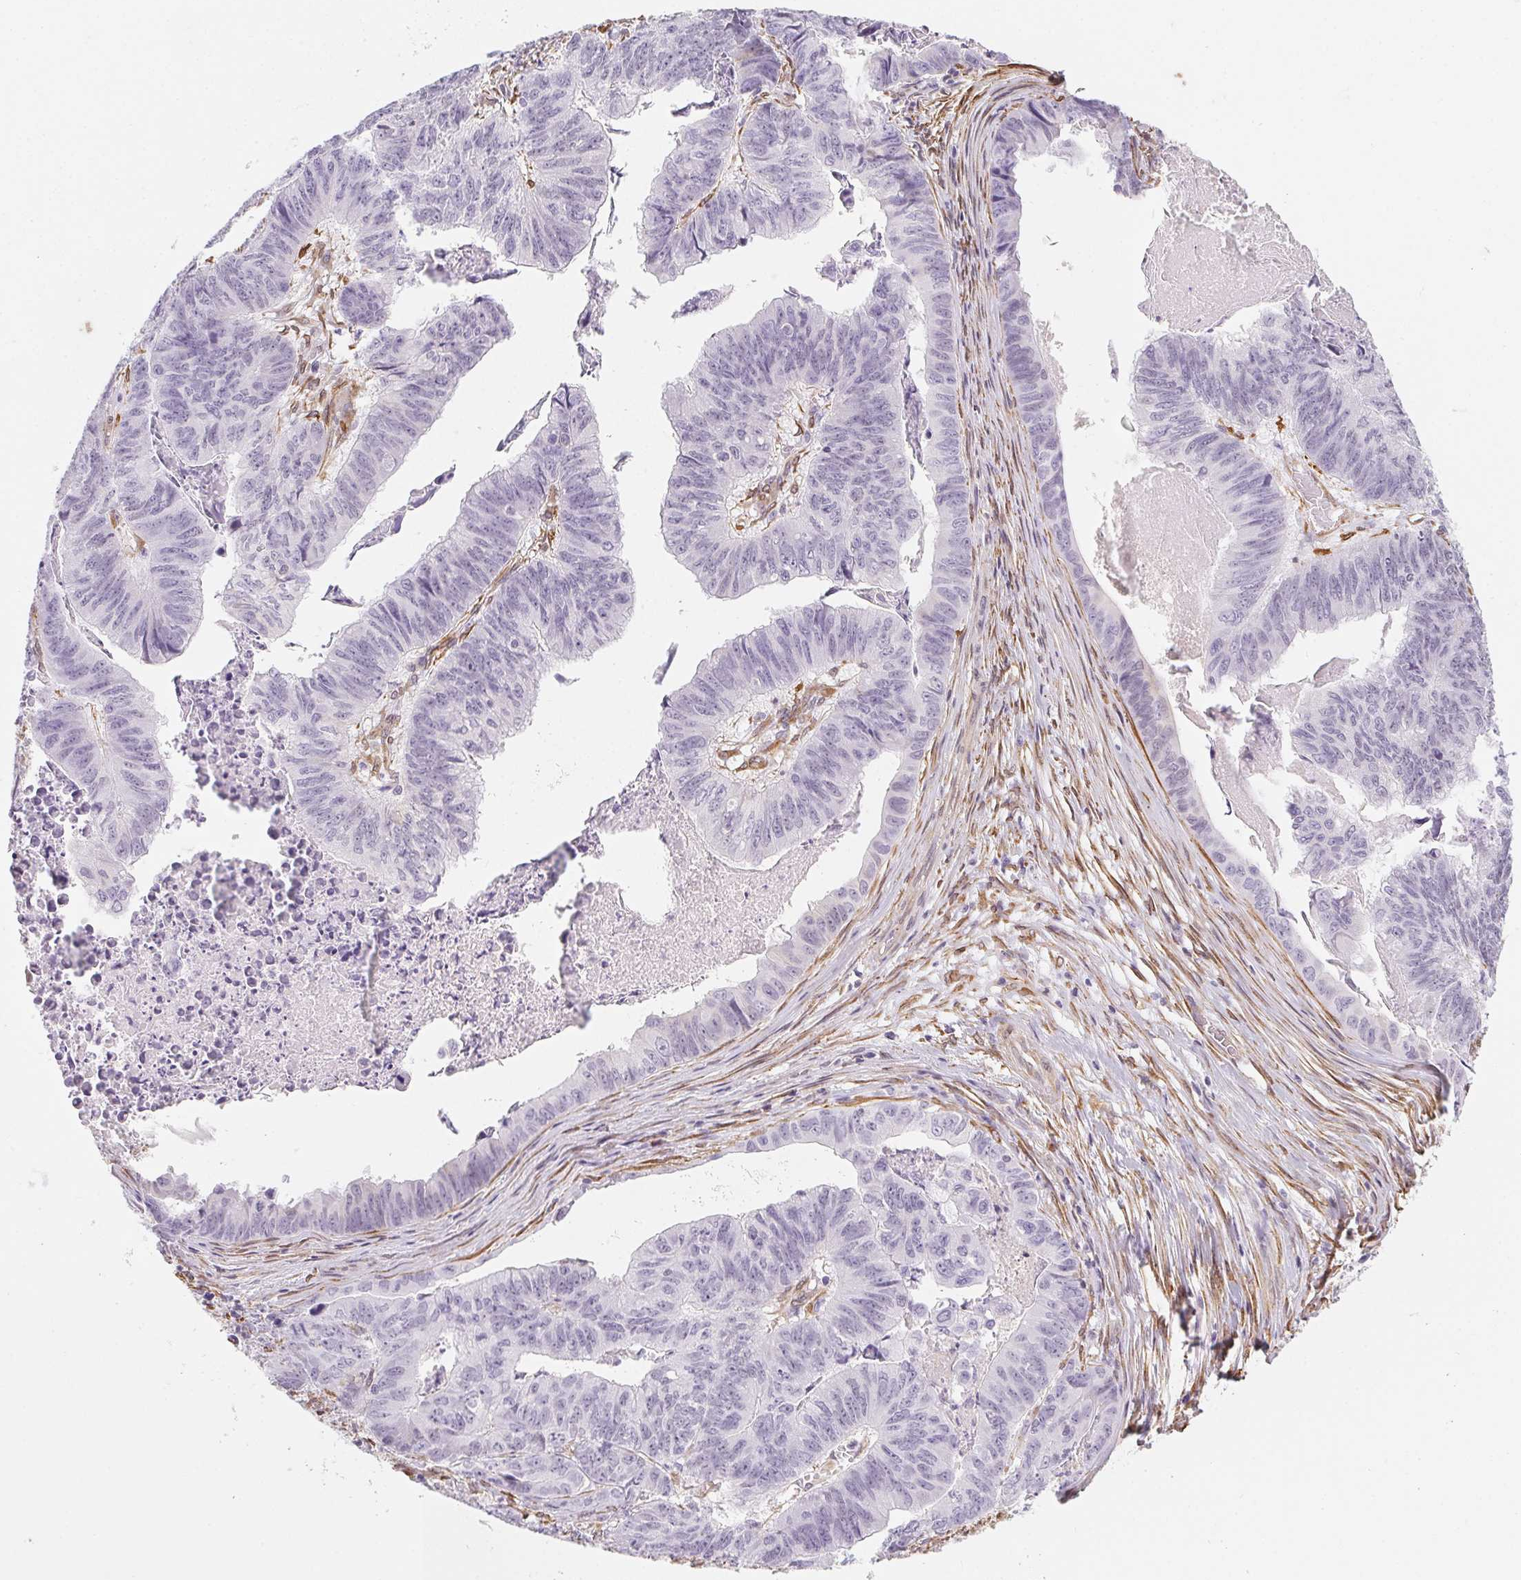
{"staining": {"intensity": "negative", "quantity": "none", "location": "none"}, "tissue": "stomach cancer", "cell_type": "Tumor cells", "image_type": "cancer", "snomed": [{"axis": "morphology", "description": "Adenocarcinoma, NOS"}, {"axis": "topography", "description": "Stomach, lower"}], "caption": "Immunohistochemistry photomicrograph of neoplastic tissue: adenocarcinoma (stomach) stained with DAB exhibits no significant protein positivity in tumor cells. (DAB (3,3'-diaminobenzidine) IHC, high magnification).", "gene": "RSBN1", "patient": {"sex": "male", "age": 77}}